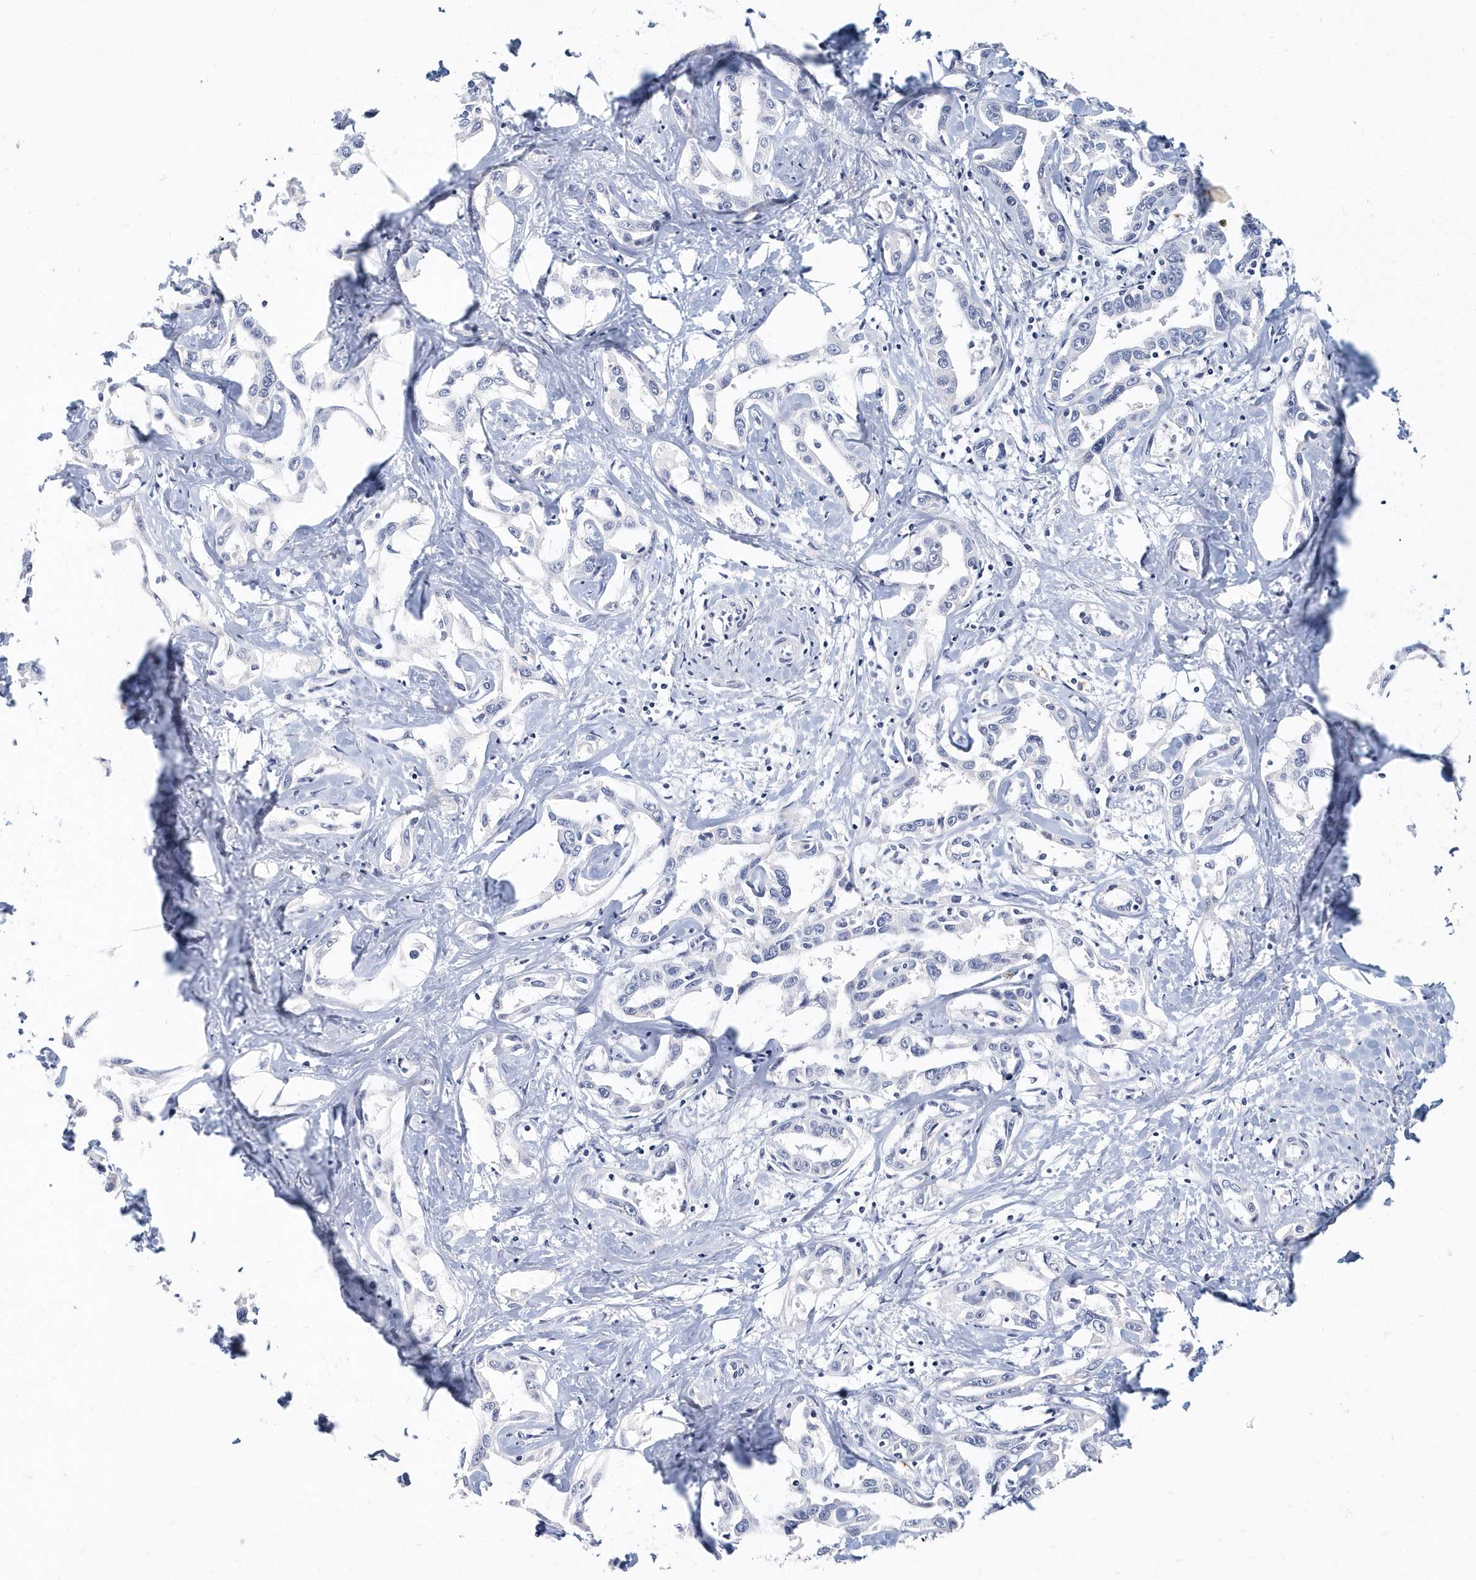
{"staining": {"intensity": "negative", "quantity": "none", "location": "none"}, "tissue": "liver cancer", "cell_type": "Tumor cells", "image_type": "cancer", "snomed": [{"axis": "morphology", "description": "Cholangiocarcinoma"}, {"axis": "topography", "description": "Liver"}], "caption": "Tumor cells show no significant protein positivity in liver cholangiocarcinoma.", "gene": "ITGA2B", "patient": {"sex": "male", "age": 59}}